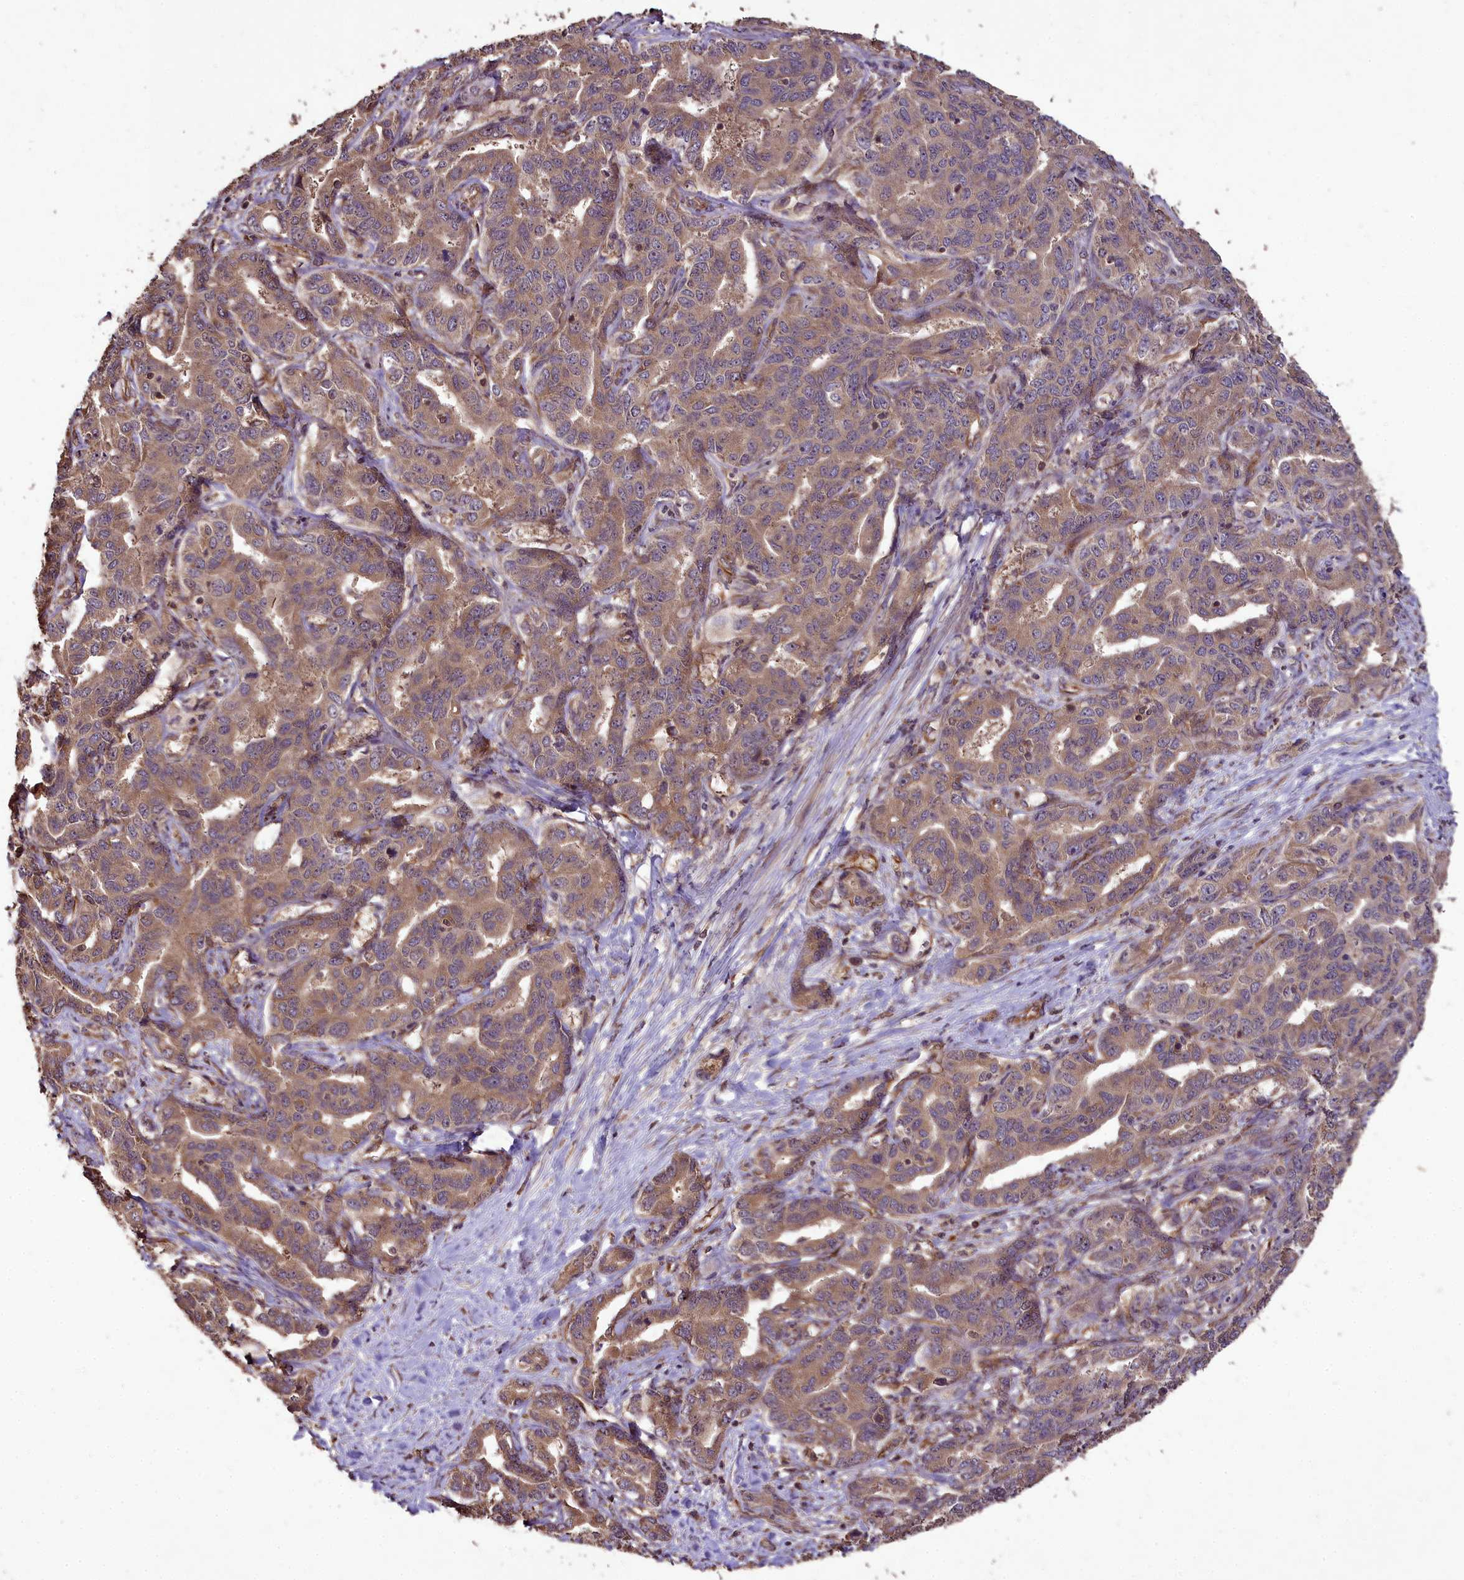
{"staining": {"intensity": "moderate", "quantity": ">75%", "location": "cytoplasmic/membranous"}, "tissue": "liver cancer", "cell_type": "Tumor cells", "image_type": "cancer", "snomed": [{"axis": "morphology", "description": "Cholangiocarcinoma"}, {"axis": "topography", "description": "Liver"}], "caption": "Immunohistochemical staining of human liver cholangiocarcinoma demonstrates medium levels of moderate cytoplasmic/membranous protein positivity in about >75% of tumor cells. (DAB IHC with brightfield microscopy, high magnification).", "gene": "TTLL10", "patient": {"sex": "male", "age": 59}}